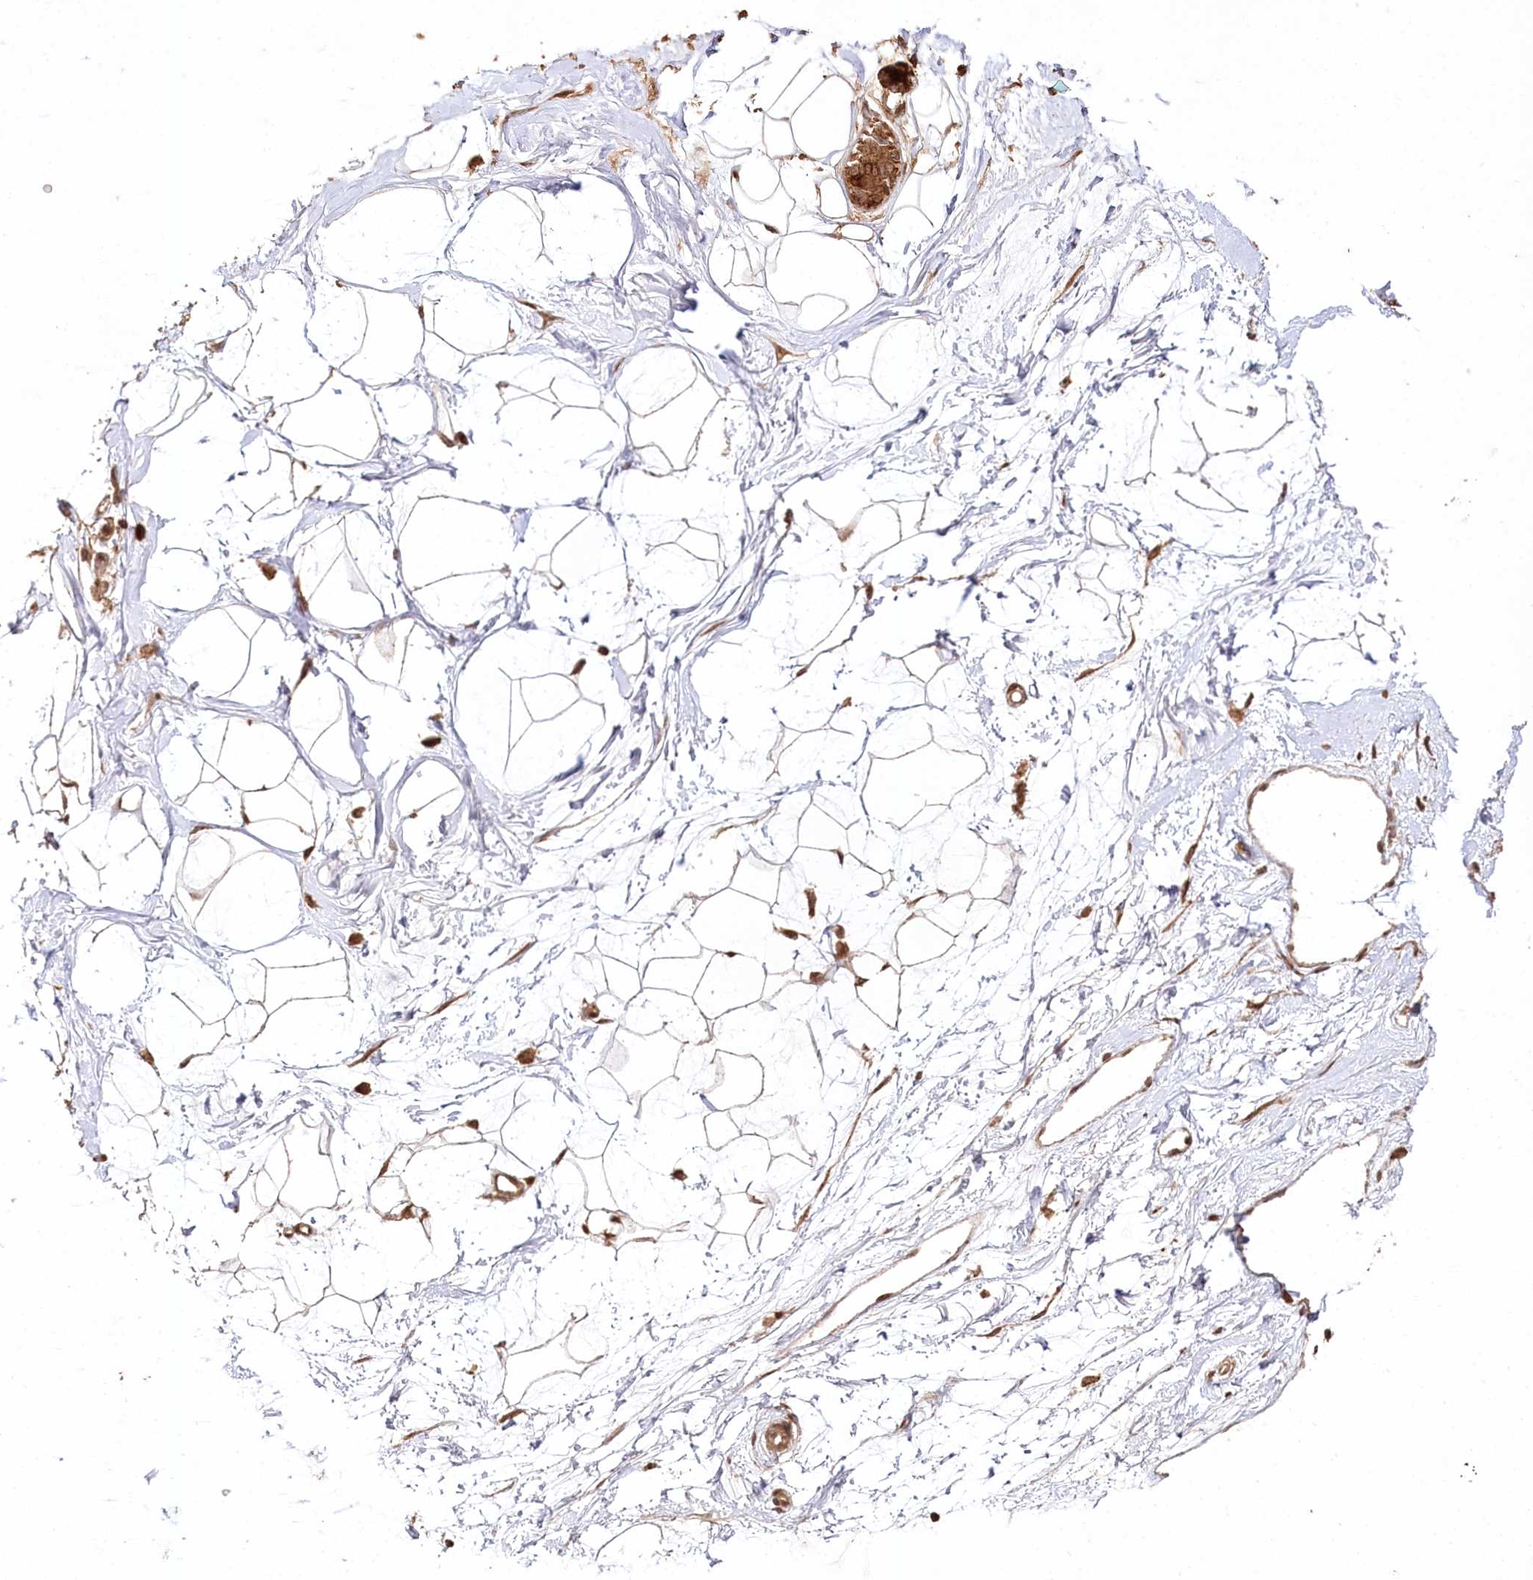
{"staining": {"intensity": "negative", "quantity": "none", "location": "none"}, "tissue": "breast", "cell_type": "Adipocytes", "image_type": "normal", "snomed": [{"axis": "morphology", "description": "Normal tissue, NOS"}, {"axis": "topography", "description": "Breast"}], "caption": "IHC of benign breast exhibits no positivity in adipocytes.", "gene": "ULK2", "patient": {"sex": "female", "age": 45}}